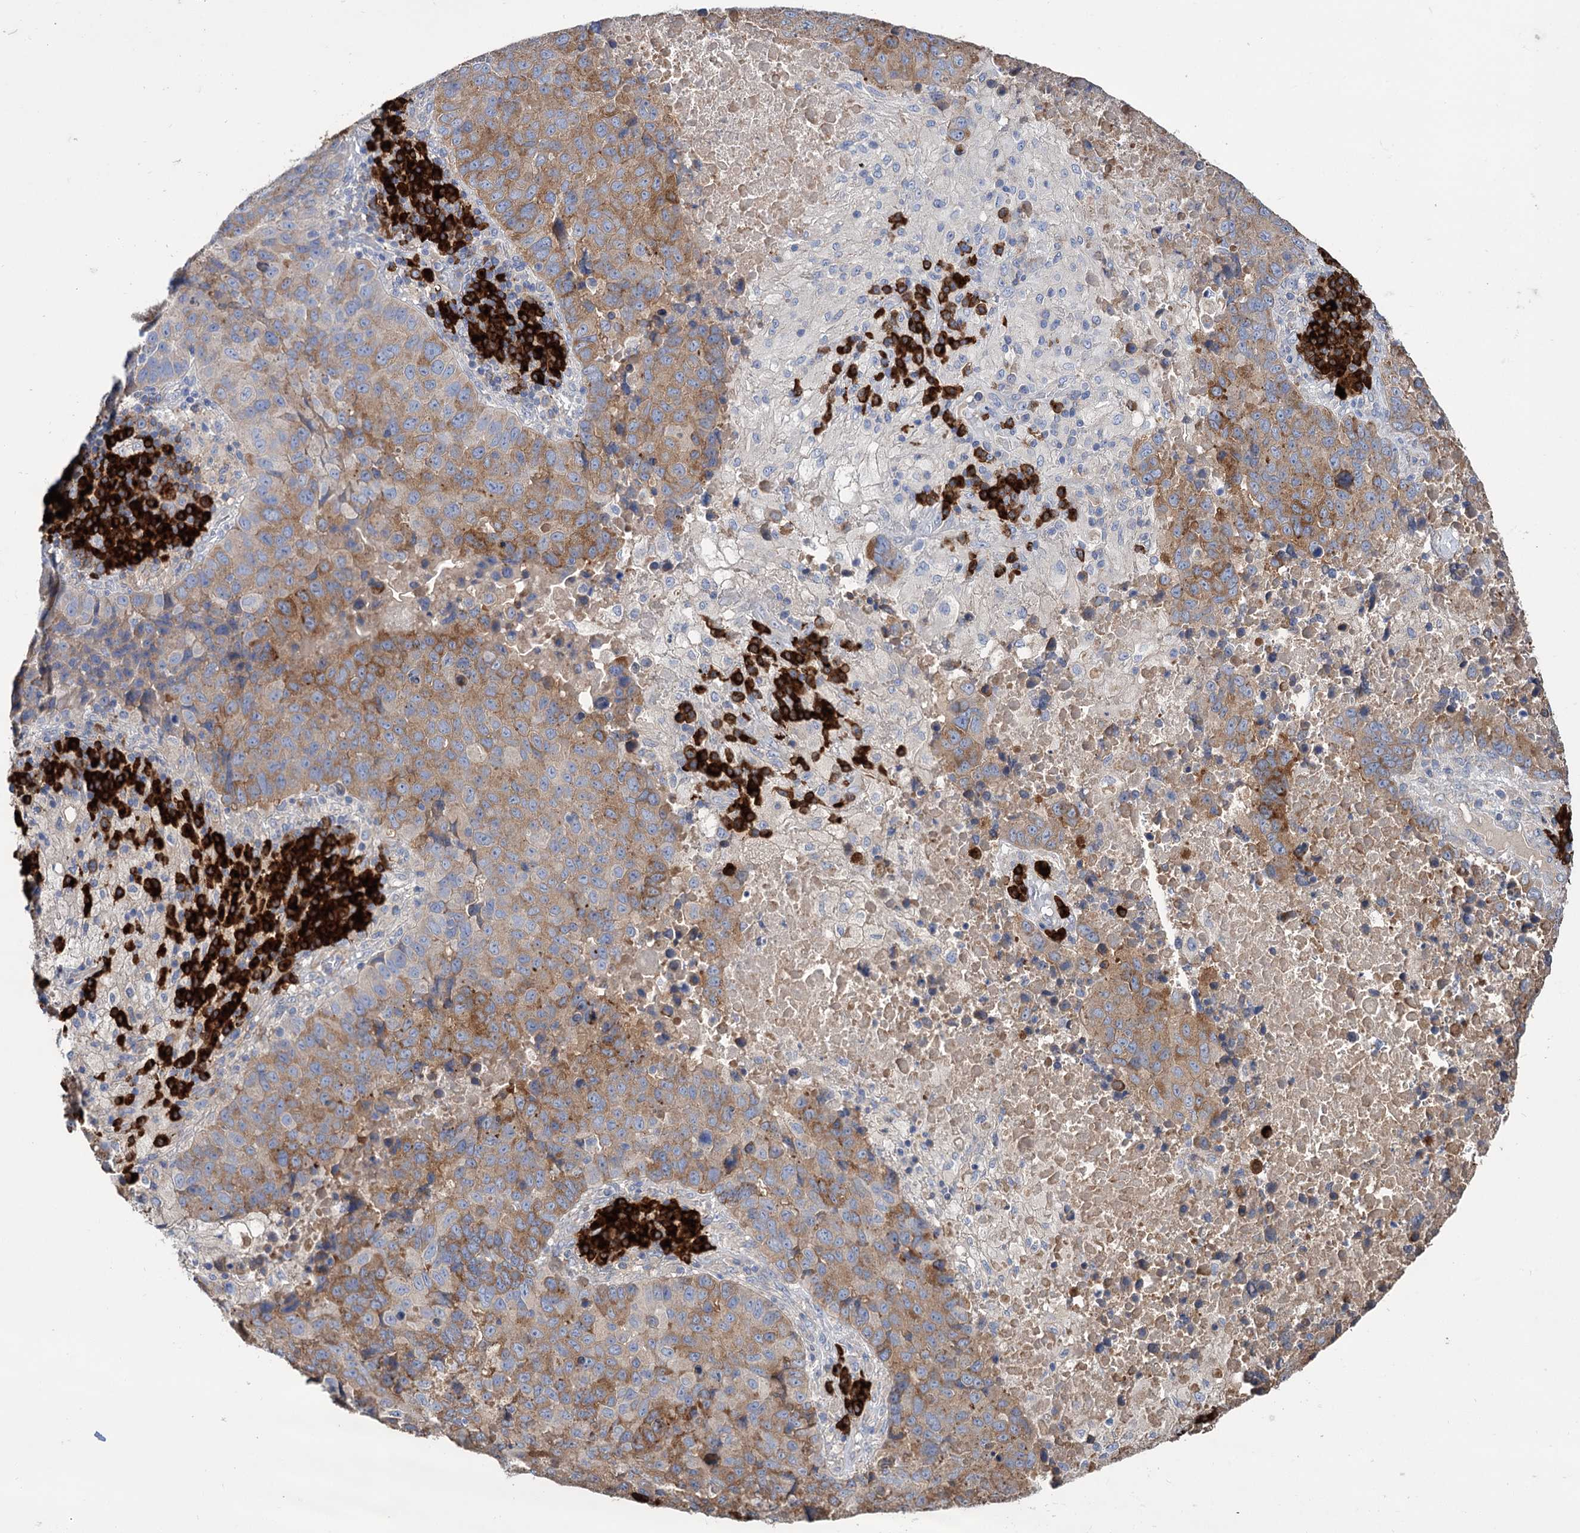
{"staining": {"intensity": "moderate", "quantity": "25%-75%", "location": "cytoplasmic/membranous"}, "tissue": "lung cancer", "cell_type": "Tumor cells", "image_type": "cancer", "snomed": [{"axis": "morphology", "description": "Squamous cell carcinoma, NOS"}, {"axis": "topography", "description": "Lung"}], "caption": "DAB (3,3'-diaminobenzidine) immunohistochemical staining of lung cancer (squamous cell carcinoma) shows moderate cytoplasmic/membranous protein positivity in approximately 25%-75% of tumor cells.", "gene": "BBS4", "patient": {"sex": "male", "age": 73}}